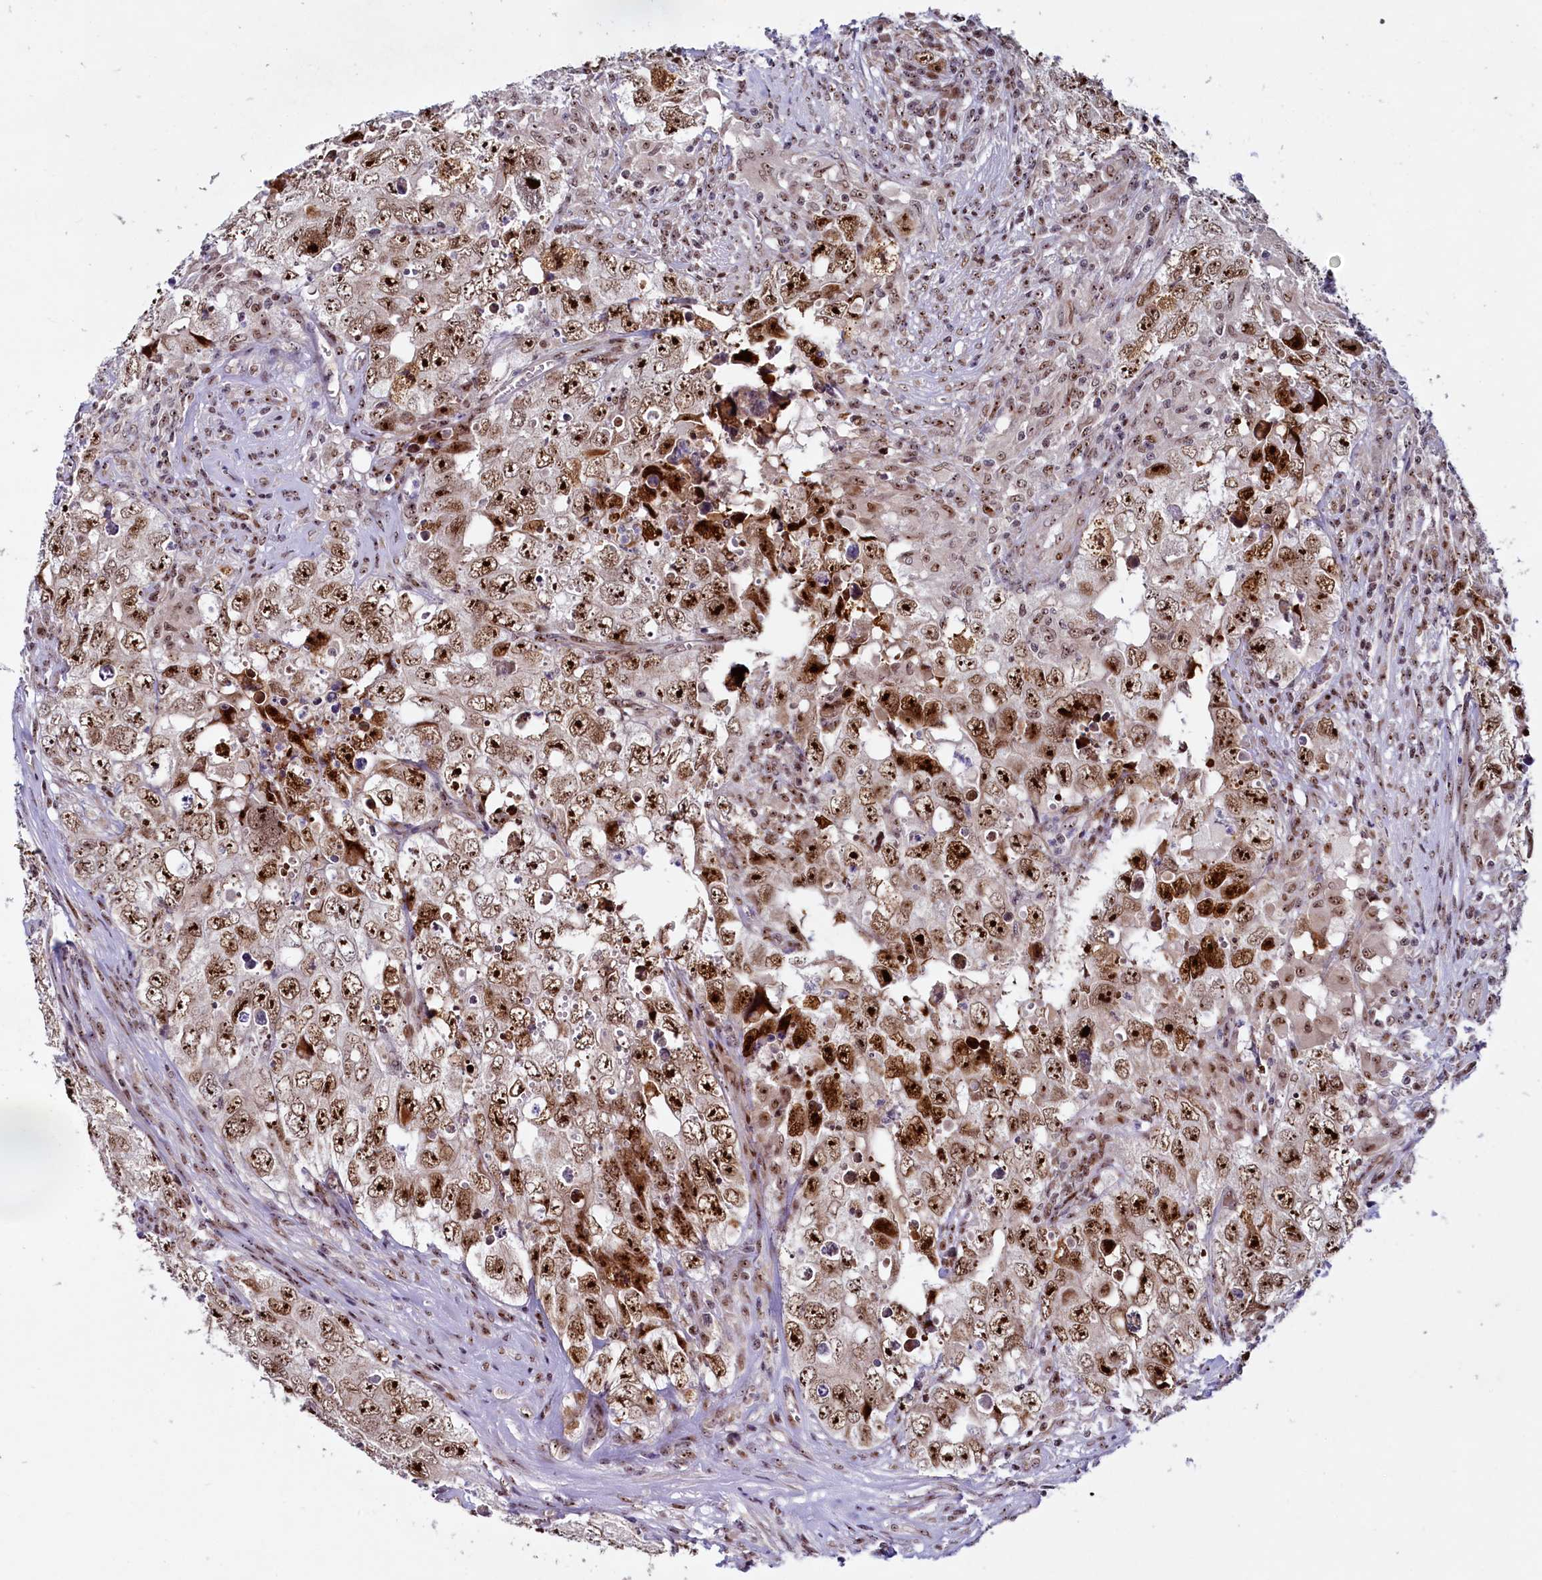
{"staining": {"intensity": "strong", "quantity": ">75%", "location": "nuclear"}, "tissue": "testis cancer", "cell_type": "Tumor cells", "image_type": "cancer", "snomed": [{"axis": "morphology", "description": "Seminoma, NOS"}, {"axis": "morphology", "description": "Carcinoma, Embryonal, NOS"}, {"axis": "topography", "description": "Testis"}], "caption": "Testis cancer (embryonal carcinoma) stained with a protein marker exhibits strong staining in tumor cells.", "gene": "TCOF1", "patient": {"sex": "male", "age": 43}}